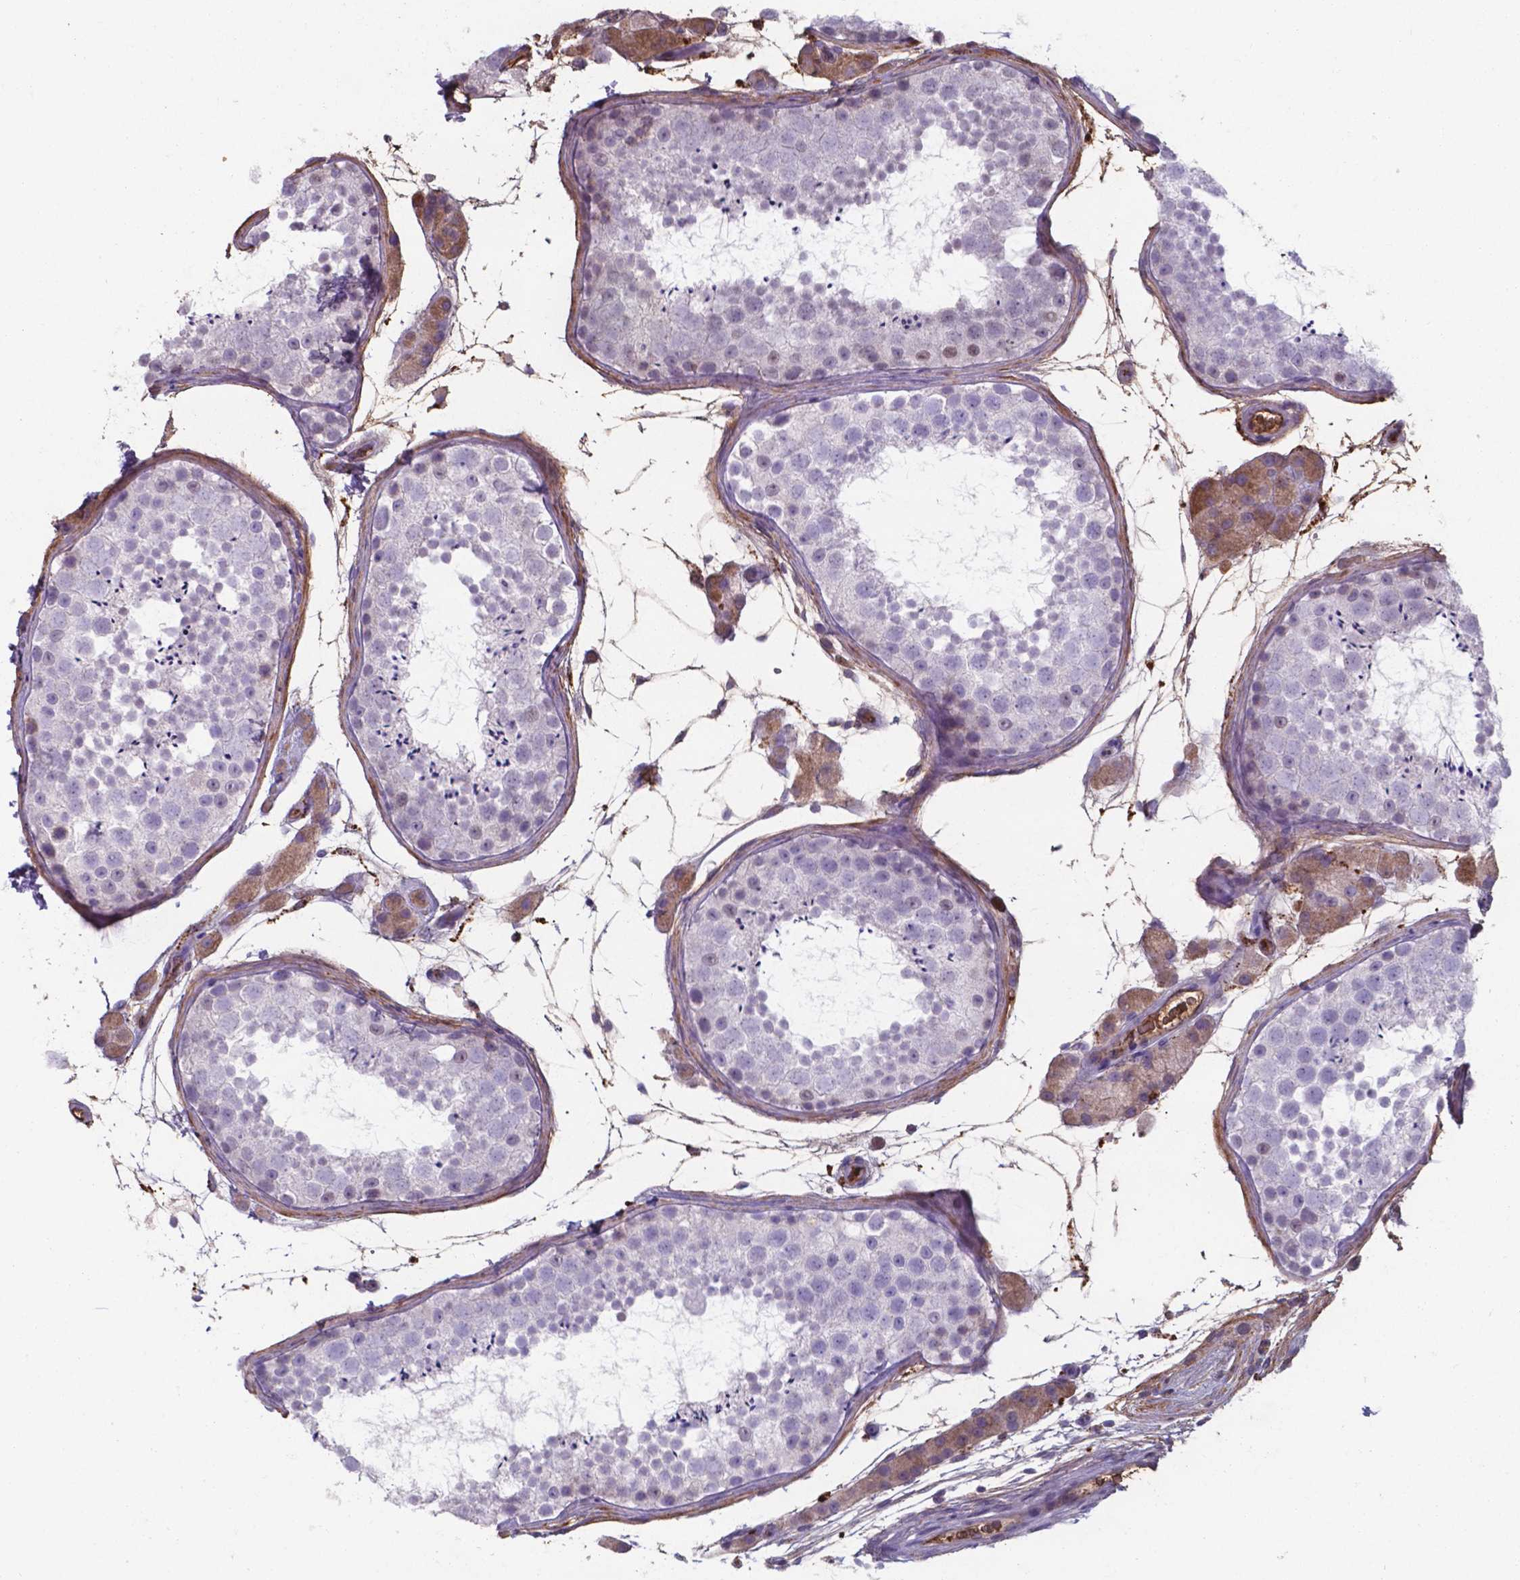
{"staining": {"intensity": "strong", "quantity": "<25%", "location": "cytoplasmic/membranous,nuclear"}, "tissue": "testis", "cell_type": "Cells in seminiferous ducts", "image_type": "normal", "snomed": [{"axis": "morphology", "description": "Normal tissue, NOS"}, {"axis": "topography", "description": "Testis"}], "caption": "Strong cytoplasmic/membranous,nuclear positivity is identified in approximately <25% of cells in seminiferous ducts in unremarkable testis. The staining is performed using DAB brown chromogen to label protein expression. The nuclei are counter-stained blue using hematoxylin.", "gene": "SERPINA1", "patient": {"sex": "male", "age": 41}}